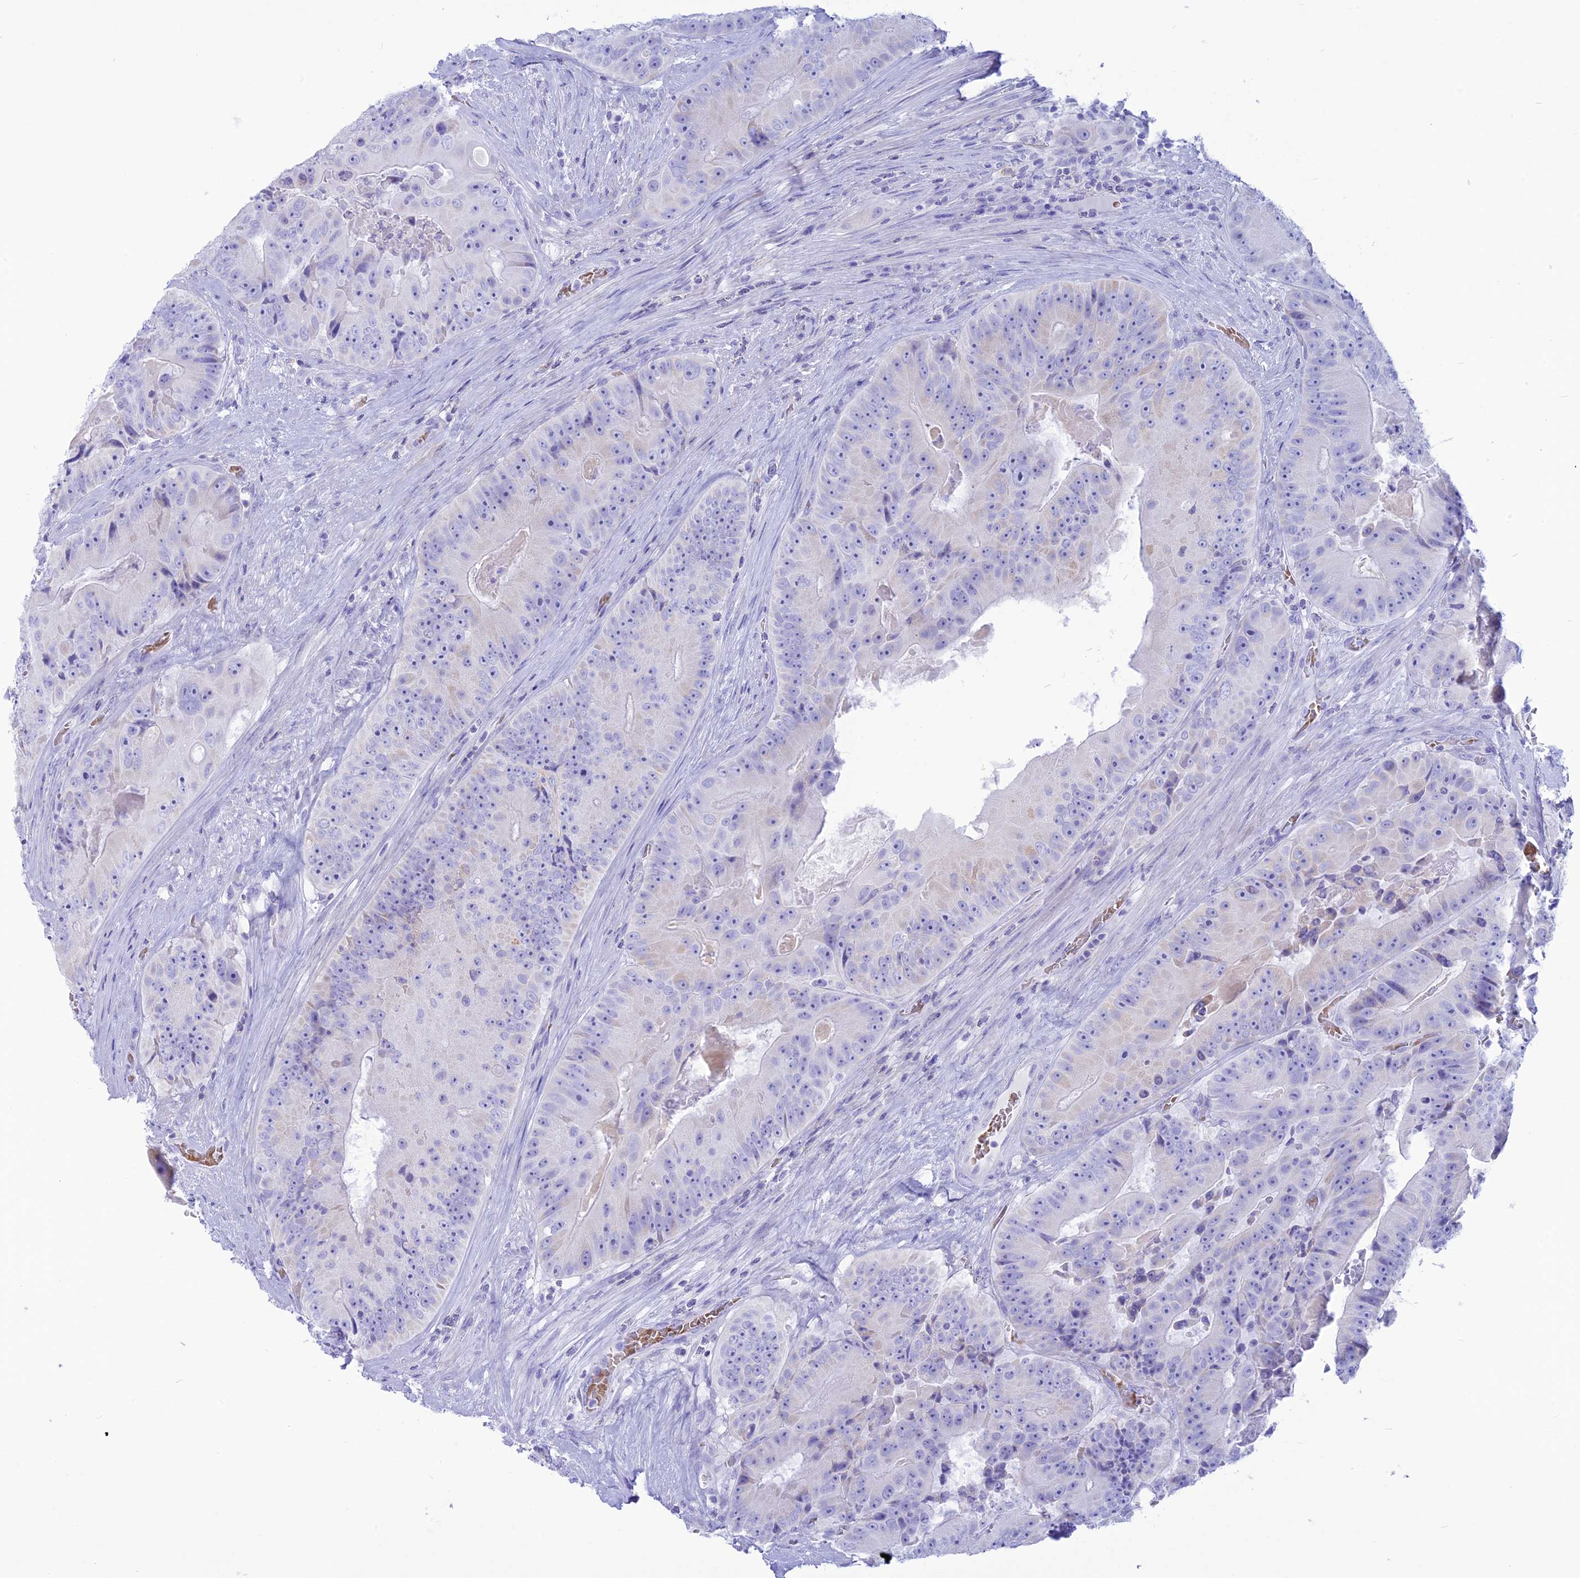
{"staining": {"intensity": "negative", "quantity": "none", "location": "none"}, "tissue": "colorectal cancer", "cell_type": "Tumor cells", "image_type": "cancer", "snomed": [{"axis": "morphology", "description": "Adenocarcinoma, NOS"}, {"axis": "topography", "description": "Colon"}], "caption": "This is an immunohistochemistry image of human colorectal cancer. There is no positivity in tumor cells.", "gene": "GLYATL1", "patient": {"sex": "female", "age": 86}}